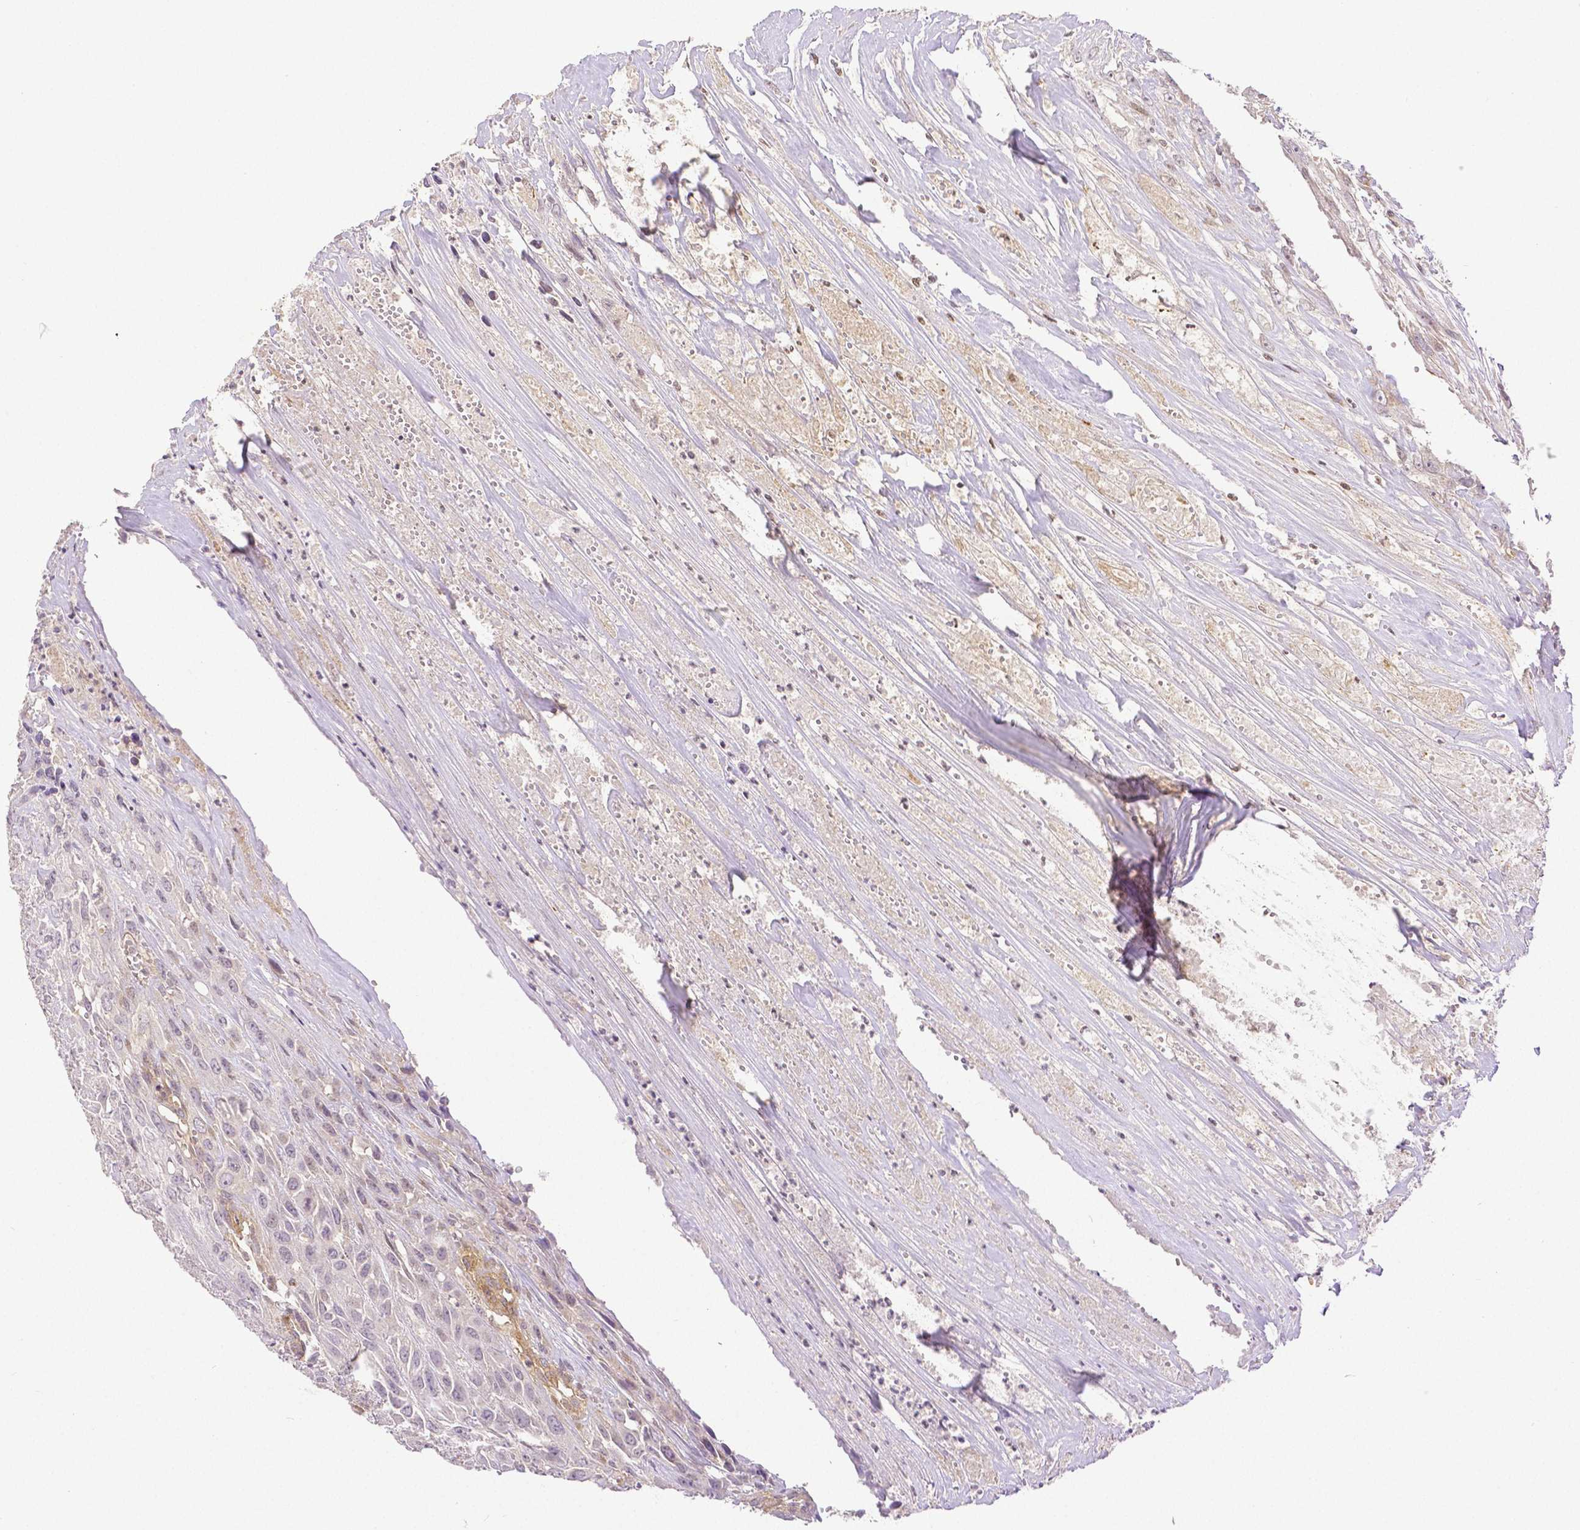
{"staining": {"intensity": "negative", "quantity": "none", "location": "none"}, "tissue": "urothelial cancer", "cell_type": "Tumor cells", "image_type": "cancer", "snomed": [{"axis": "morphology", "description": "Urothelial carcinoma, High grade"}, {"axis": "topography", "description": "Urinary bladder"}], "caption": "Urothelial carcinoma (high-grade) was stained to show a protein in brown. There is no significant expression in tumor cells.", "gene": "THY1", "patient": {"sex": "male", "age": 67}}